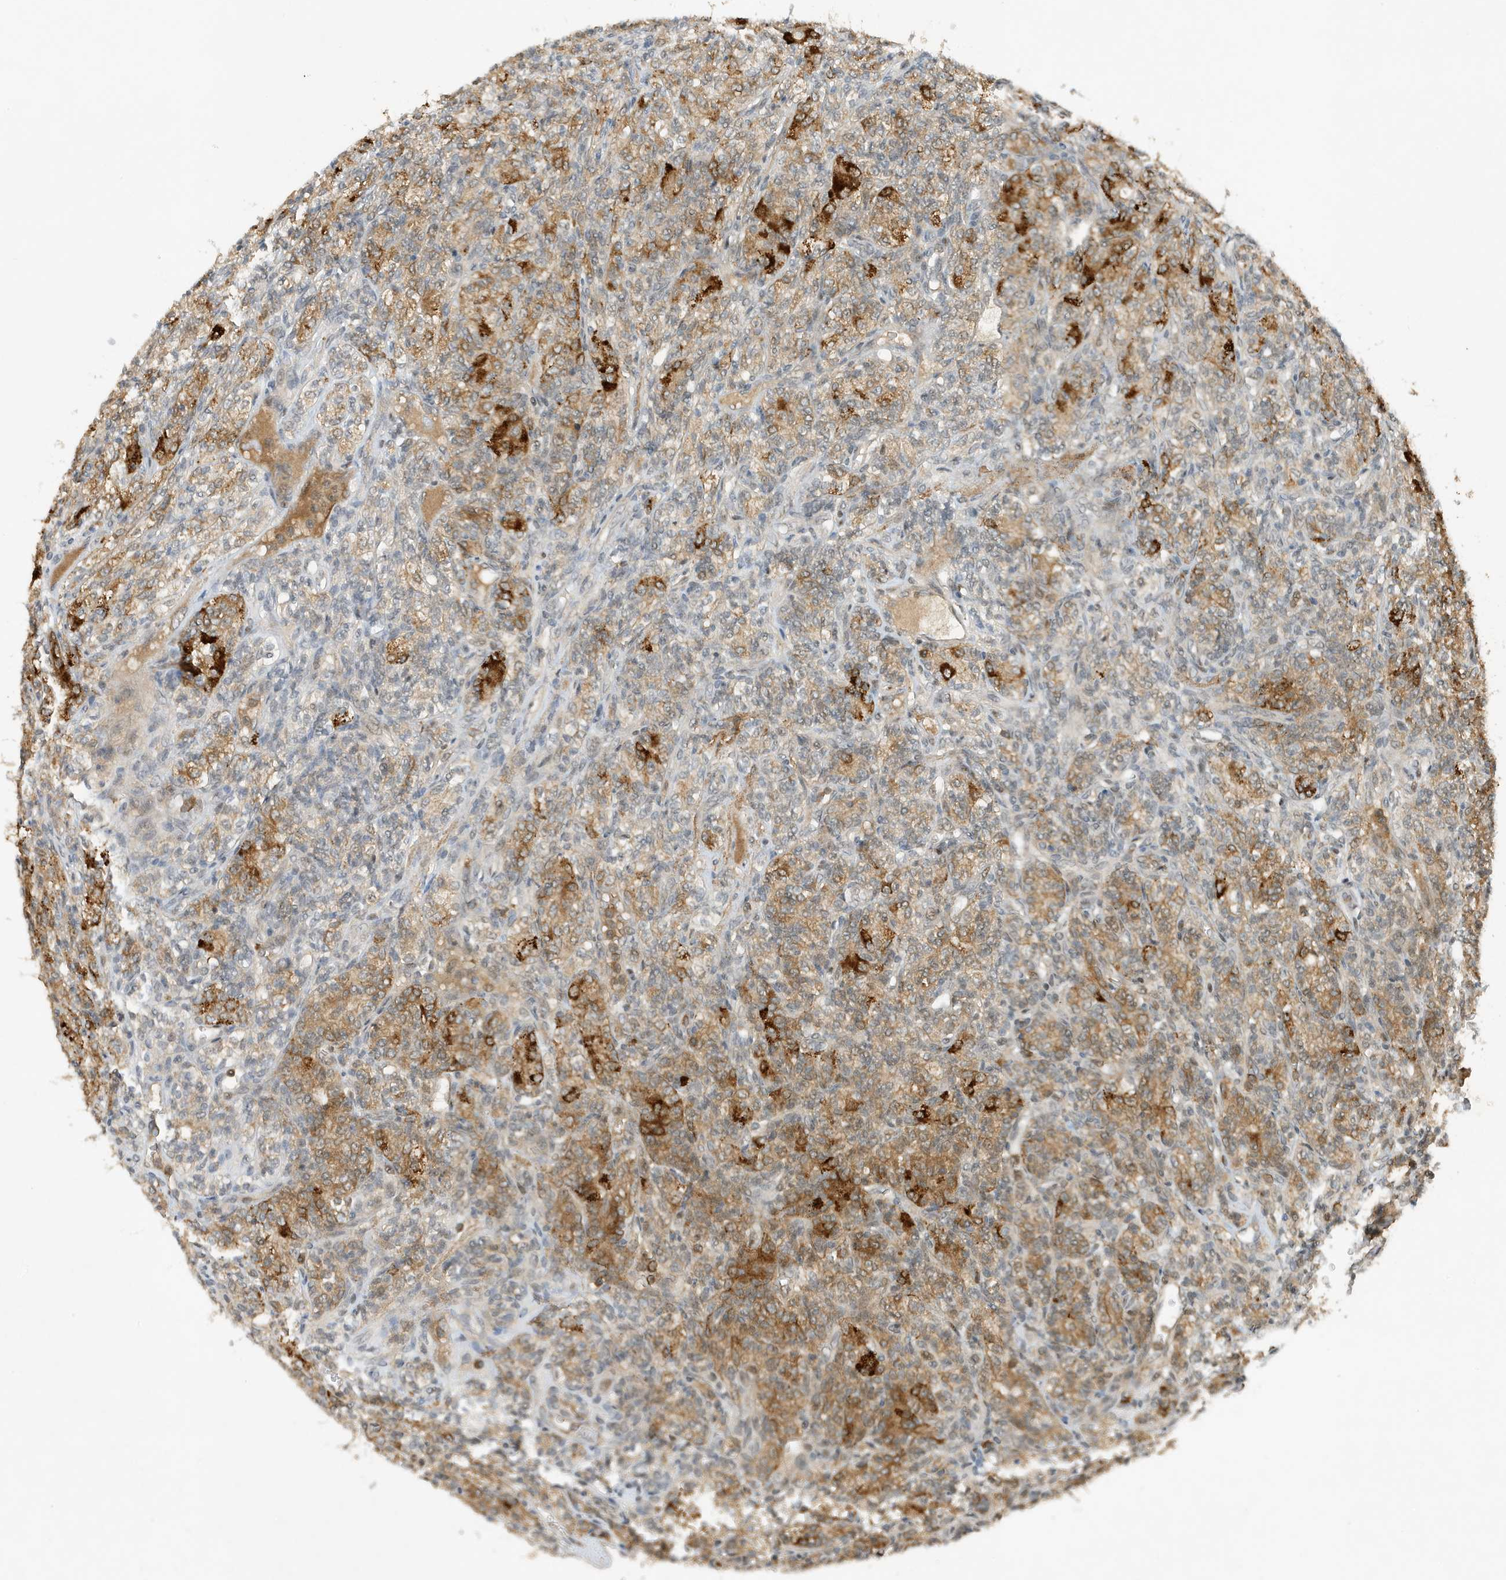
{"staining": {"intensity": "moderate", "quantity": ">75%", "location": "cytoplasmic/membranous"}, "tissue": "renal cancer", "cell_type": "Tumor cells", "image_type": "cancer", "snomed": [{"axis": "morphology", "description": "Adenocarcinoma, NOS"}, {"axis": "topography", "description": "Kidney"}], "caption": "A photomicrograph showing moderate cytoplasmic/membranous expression in approximately >75% of tumor cells in renal cancer, as visualized by brown immunohistochemical staining.", "gene": "MAST3", "patient": {"sex": "male", "age": 77}}